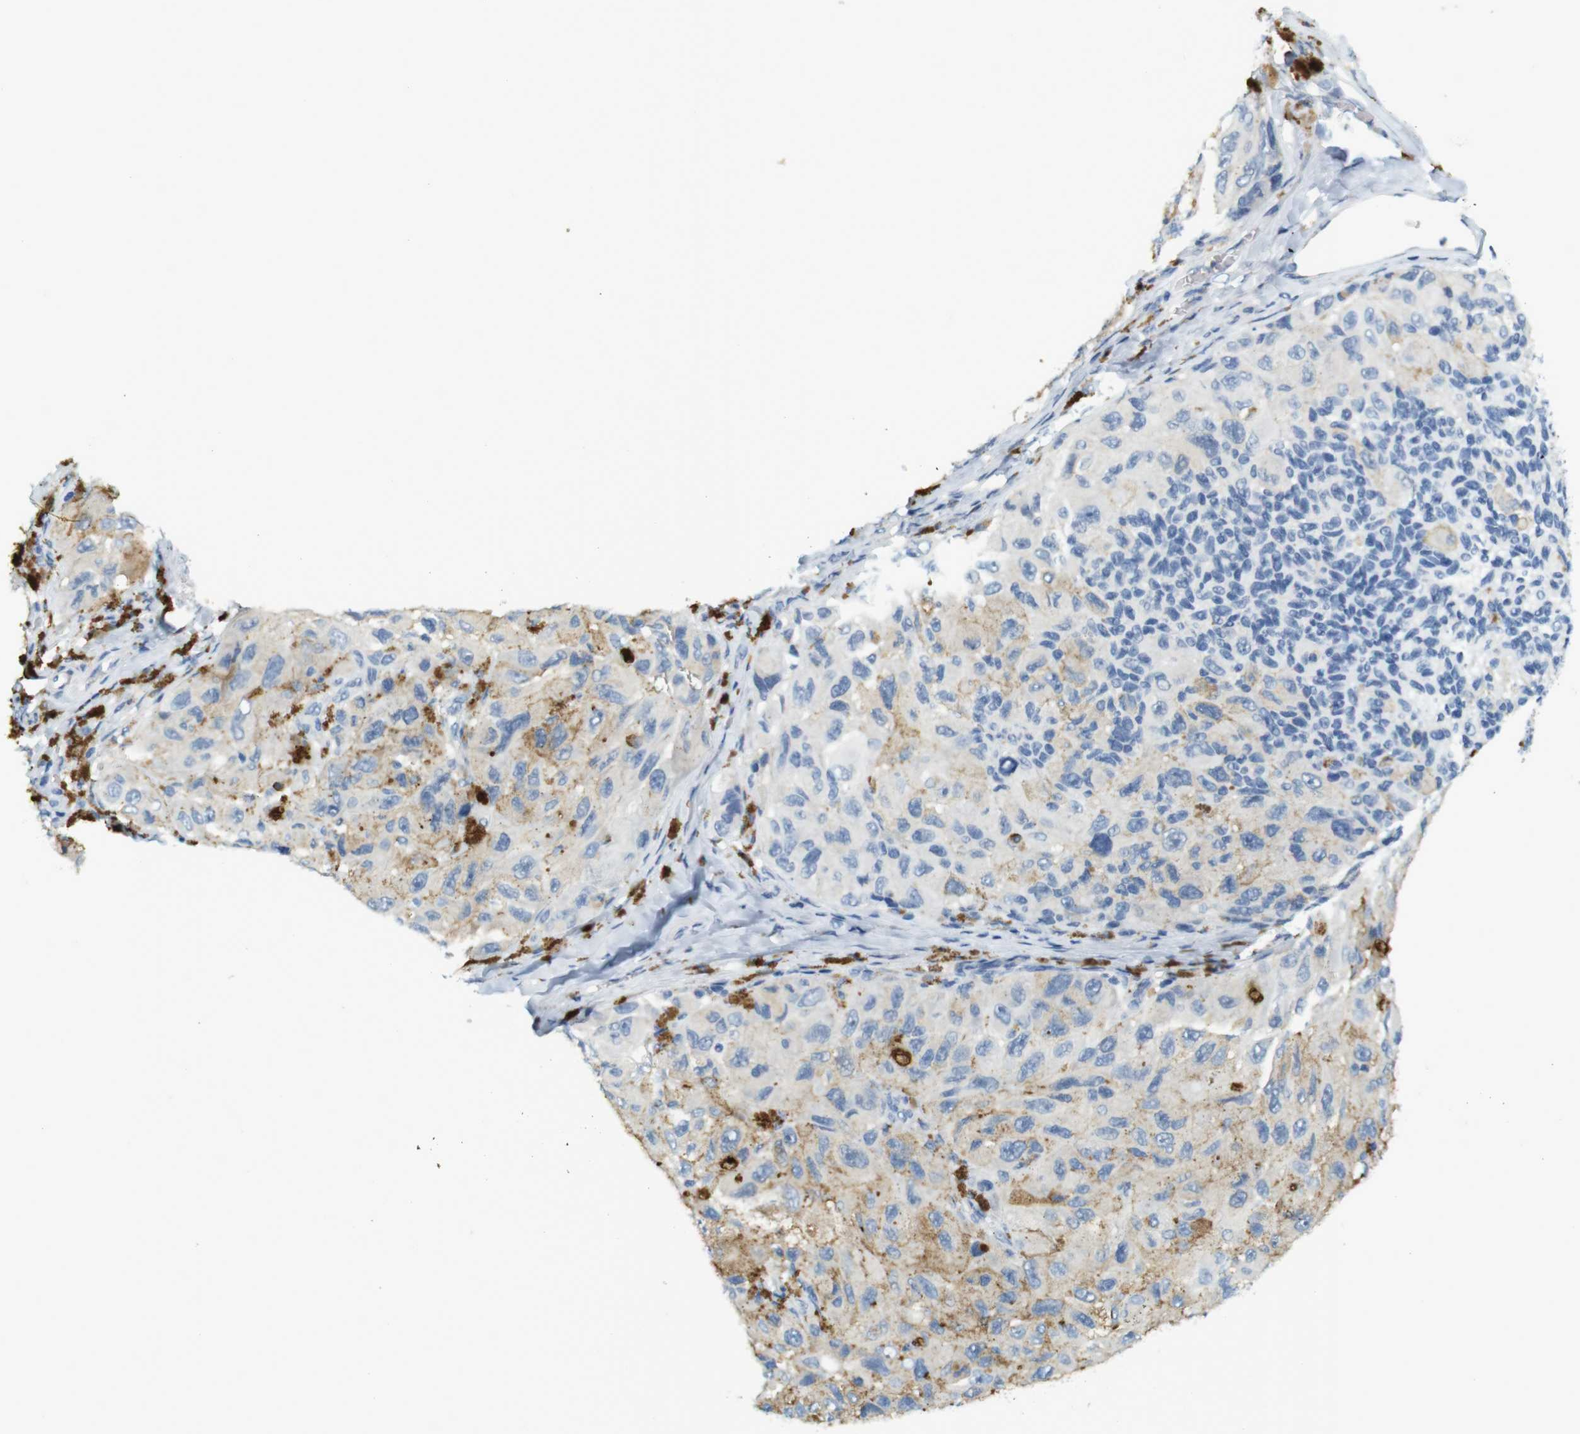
{"staining": {"intensity": "negative", "quantity": "none", "location": "none"}, "tissue": "melanoma", "cell_type": "Tumor cells", "image_type": "cancer", "snomed": [{"axis": "morphology", "description": "Malignant melanoma, NOS"}, {"axis": "topography", "description": "Skin"}], "caption": "Immunohistochemical staining of melanoma displays no significant staining in tumor cells. (Brightfield microscopy of DAB immunohistochemistry at high magnification).", "gene": "LRRK2", "patient": {"sex": "female", "age": 73}}